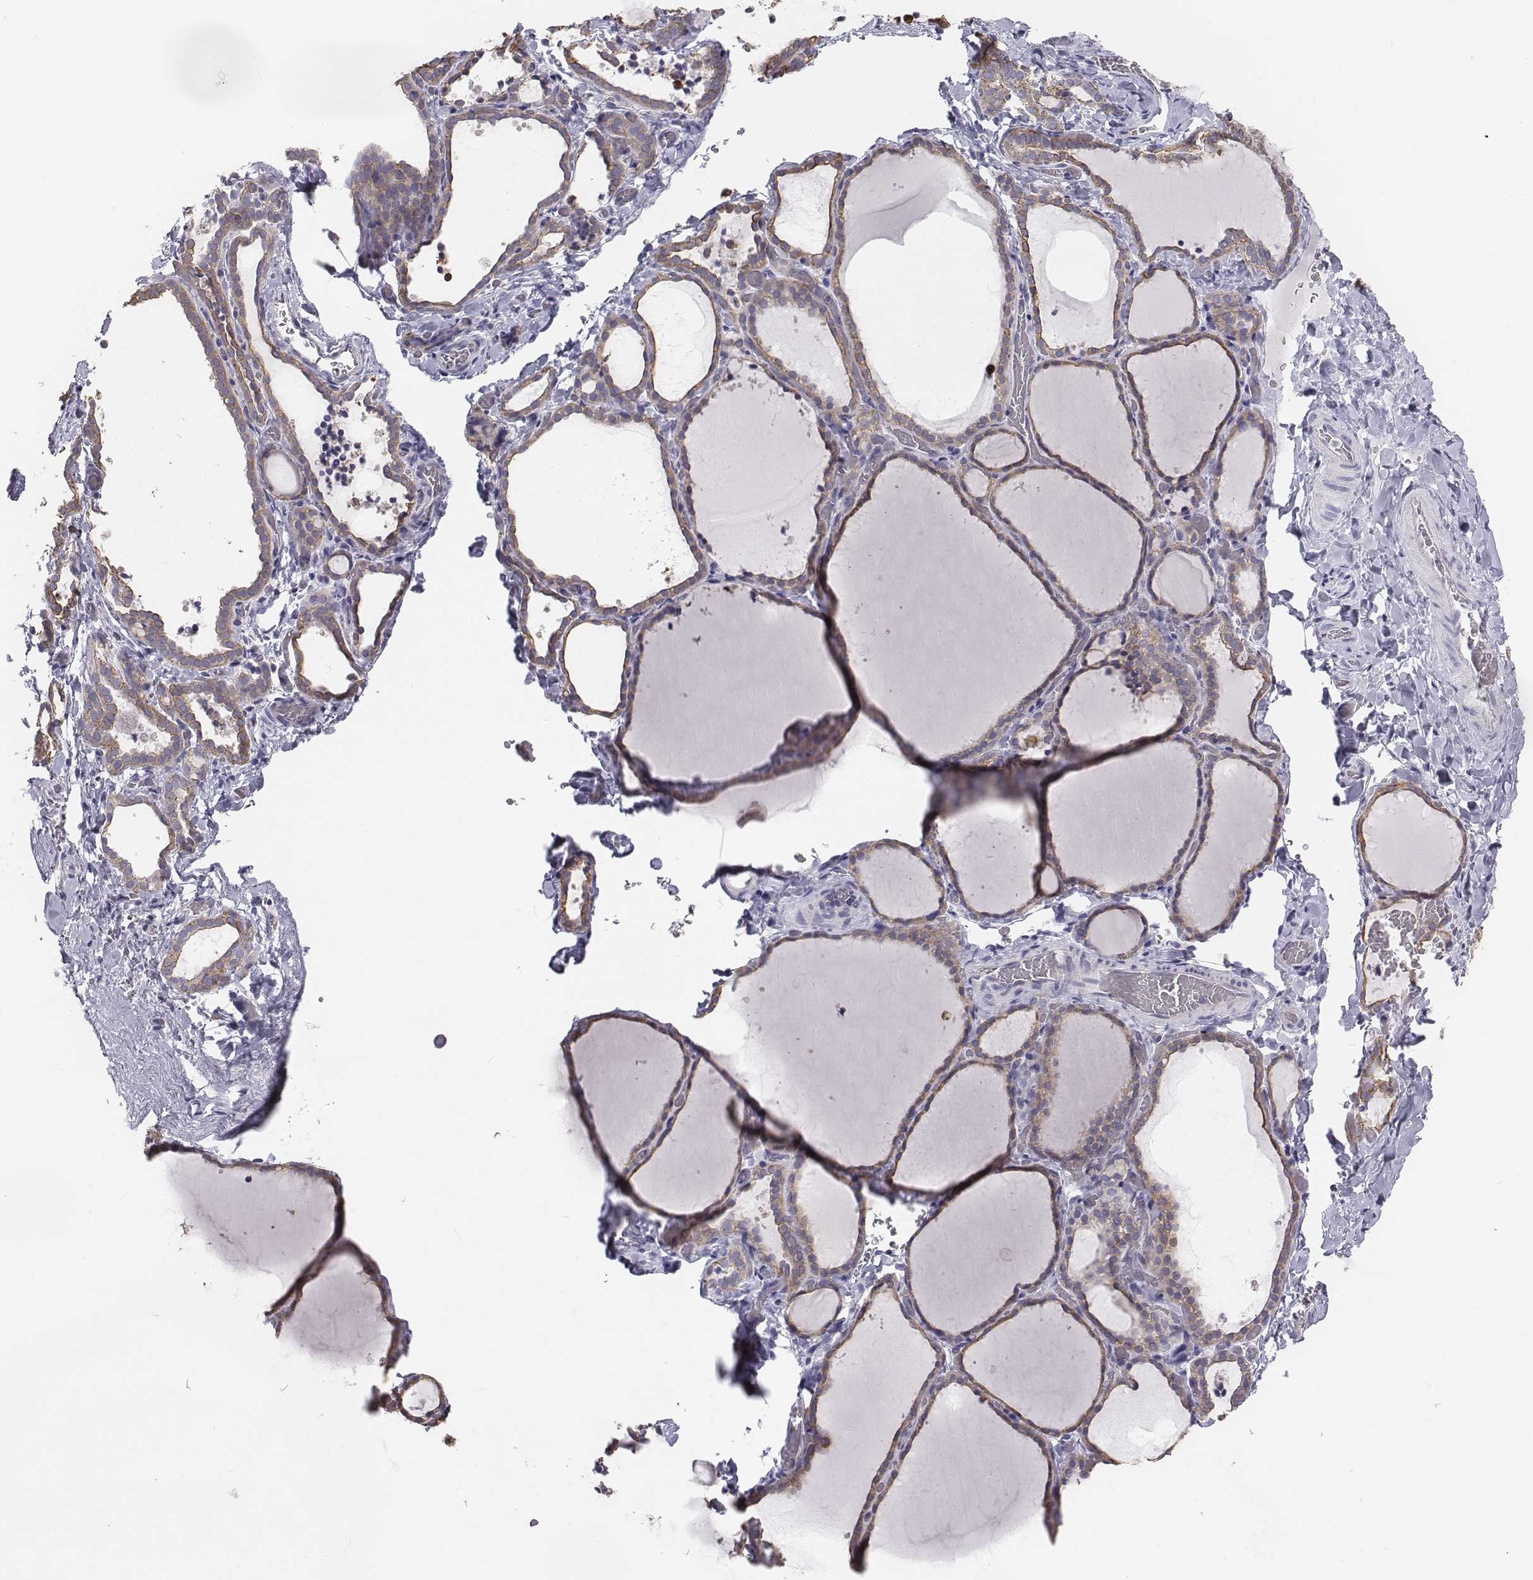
{"staining": {"intensity": "weak", "quantity": "25%-75%", "location": "cytoplasmic/membranous"}, "tissue": "thyroid gland", "cell_type": "Glandular cells", "image_type": "normal", "snomed": [{"axis": "morphology", "description": "Normal tissue, NOS"}, {"axis": "topography", "description": "Thyroid gland"}], "caption": "Immunohistochemistry (IHC) (DAB) staining of normal thyroid gland demonstrates weak cytoplasmic/membranous protein expression in about 25%-75% of glandular cells.", "gene": "CHST14", "patient": {"sex": "female", "age": 22}}